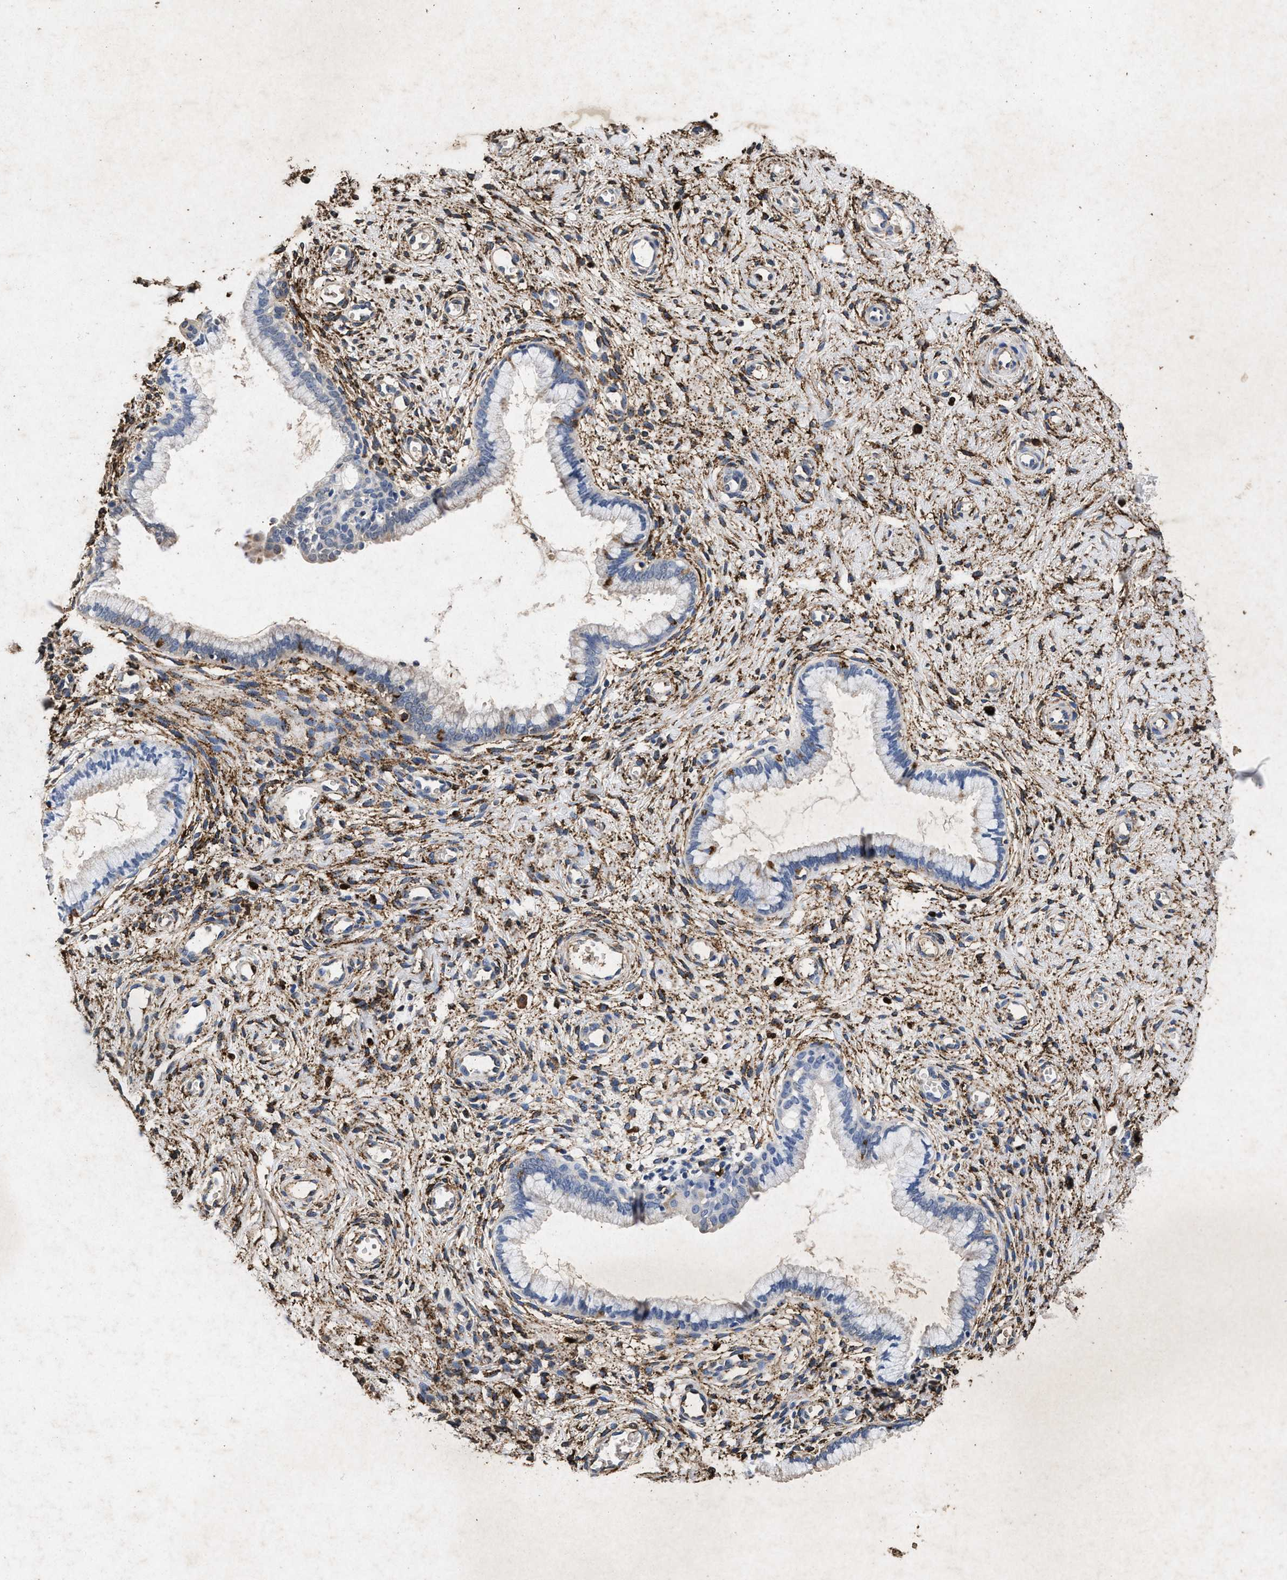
{"staining": {"intensity": "negative", "quantity": "none", "location": "none"}, "tissue": "cervix", "cell_type": "Glandular cells", "image_type": "normal", "snomed": [{"axis": "morphology", "description": "Normal tissue, NOS"}, {"axis": "topography", "description": "Cervix"}], "caption": "Immunohistochemistry (IHC) photomicrograph of normal cervix: human cervix stained with DAB (3,3'-diaminobenzidine) displays no significant protein positivity in glandular cells.", "gene": "LTB4R2", "patient": {"sex": "female", "age": 65}}